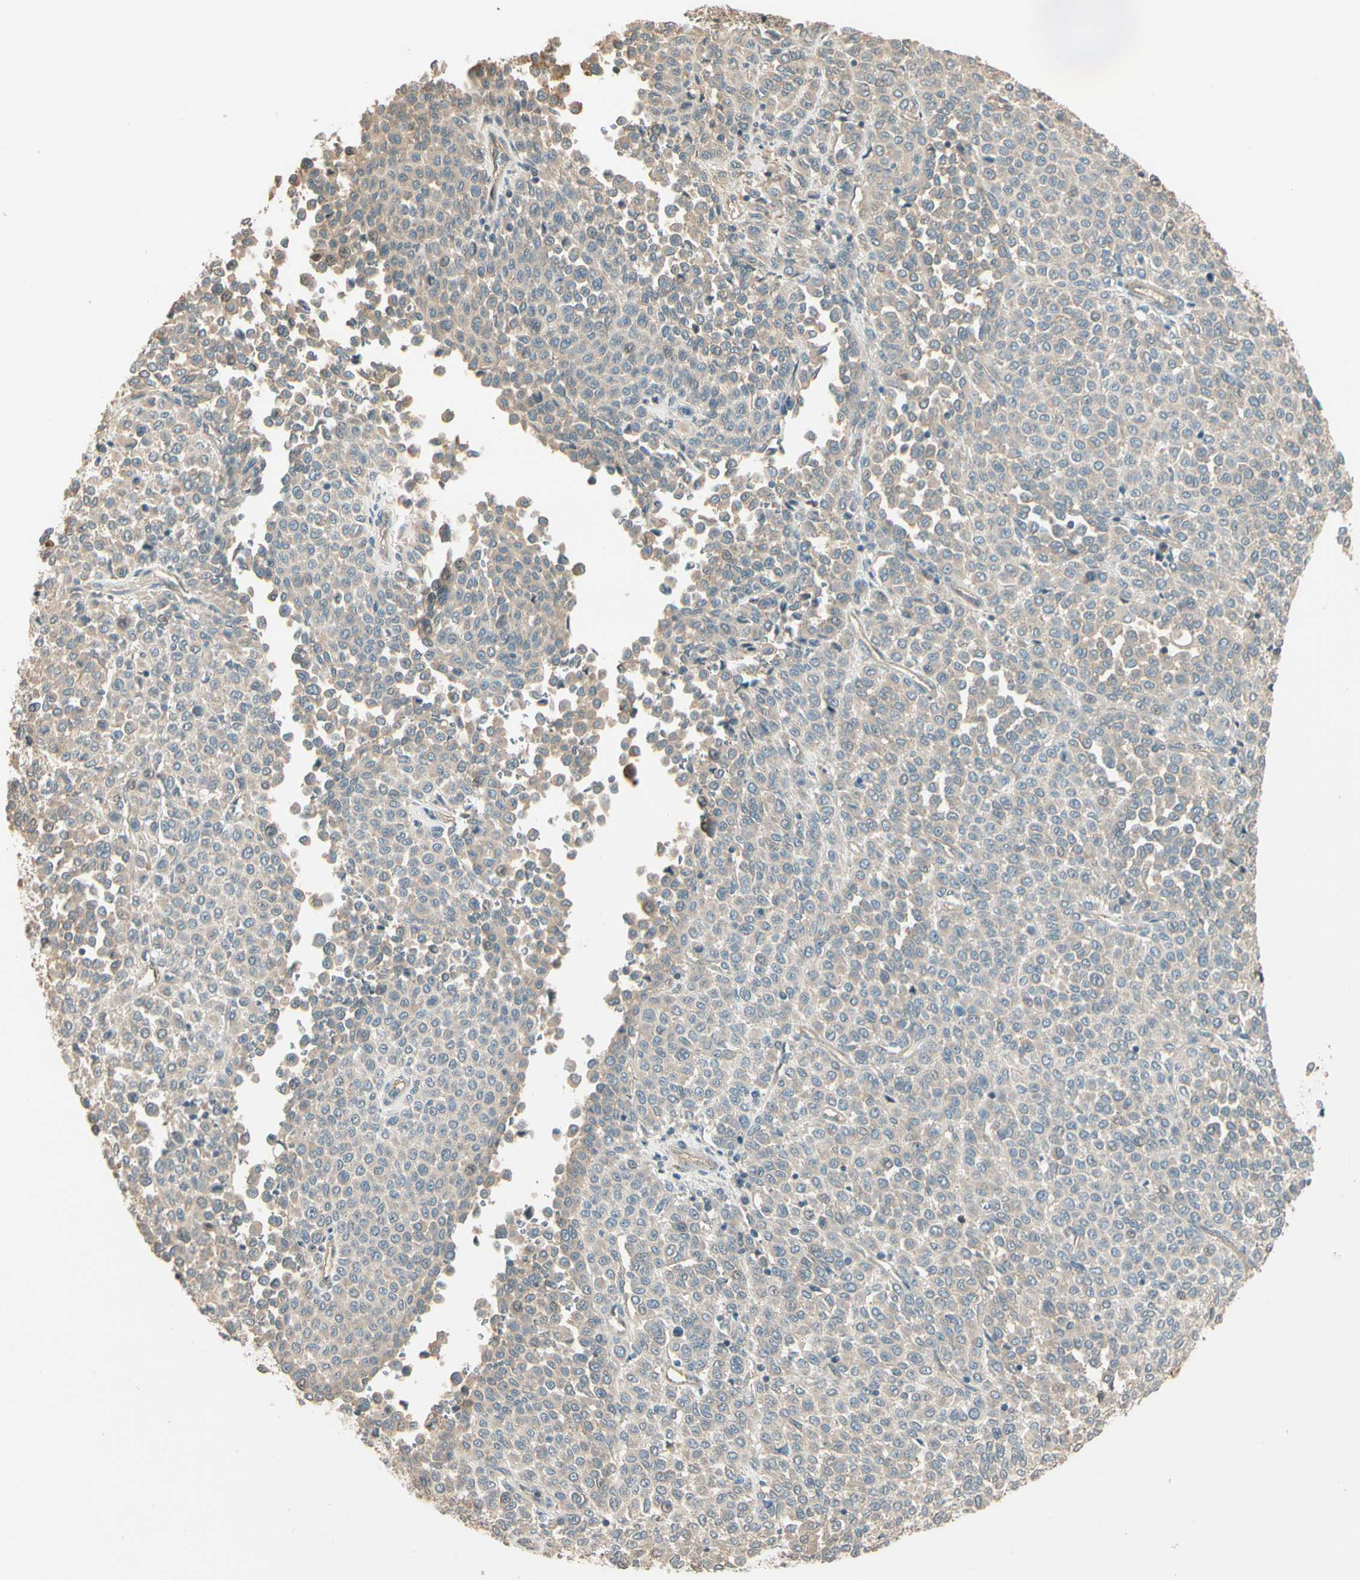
{"staining": {"intensity": "weak", "quantity": ">75%", "location": "cytoplasmic/membranous"}, "tissue": "melanoma", "cell_type": "Tumor cells", "image_type": "cancer", "snomed": [{"axis": "morphology", "description": "Malignant melanoma, Metastatic site"}, {"axis": "topography", "description": "Pancreas"}], "caption": "DAB (3,3'-diaminobenzidine) immunohistochemical staining of human malignant melanoma (metastatic site) reveals weak cytoplasmic/membranous protein expression in approximately >75% of tumor cells.", "gene": "TNFRSF21", "patient": {"sex": "female", "age": 30}}